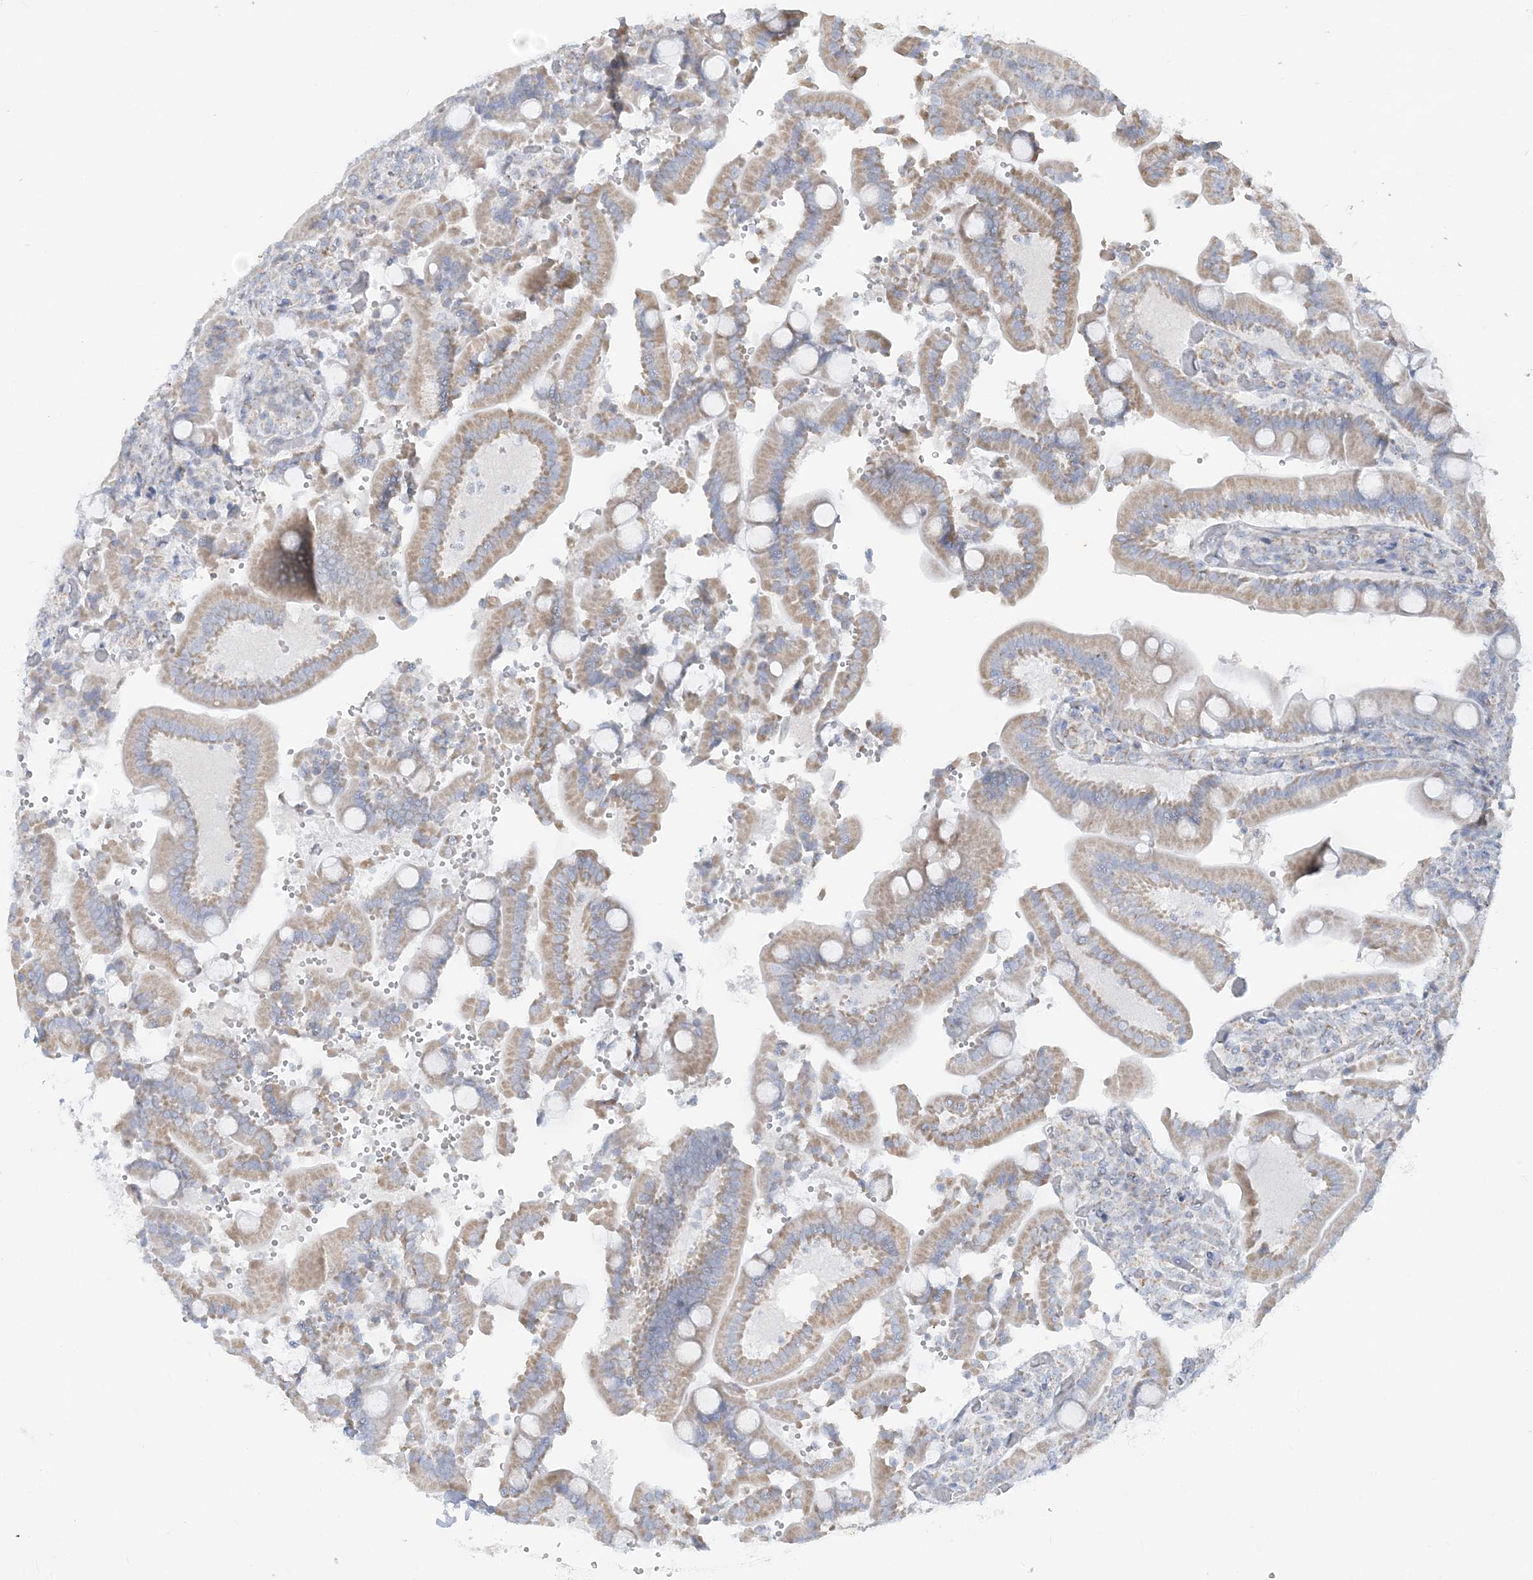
{"staining": {"intensity": "weak", "quantity": "25%-75%", "location": "cytoplasmic/membranous"}, "tissue": "duodenum", "cell_type": "Glandular cells", "image_type": "normal", "snomed": [{"axis": "morphology", "description": "Normal tissue, NOS"}, {"axis": "topography", "description": "Duodenum"}], "caption": "Brown immunohistochemical staining in unremarkable duodenum demonstrates weak cytoplasmic/membranous positivity in about 25%-75% of glandular cells.", "gene": "TBC1D7", "patient": {"sex": "female", "age": 62}}